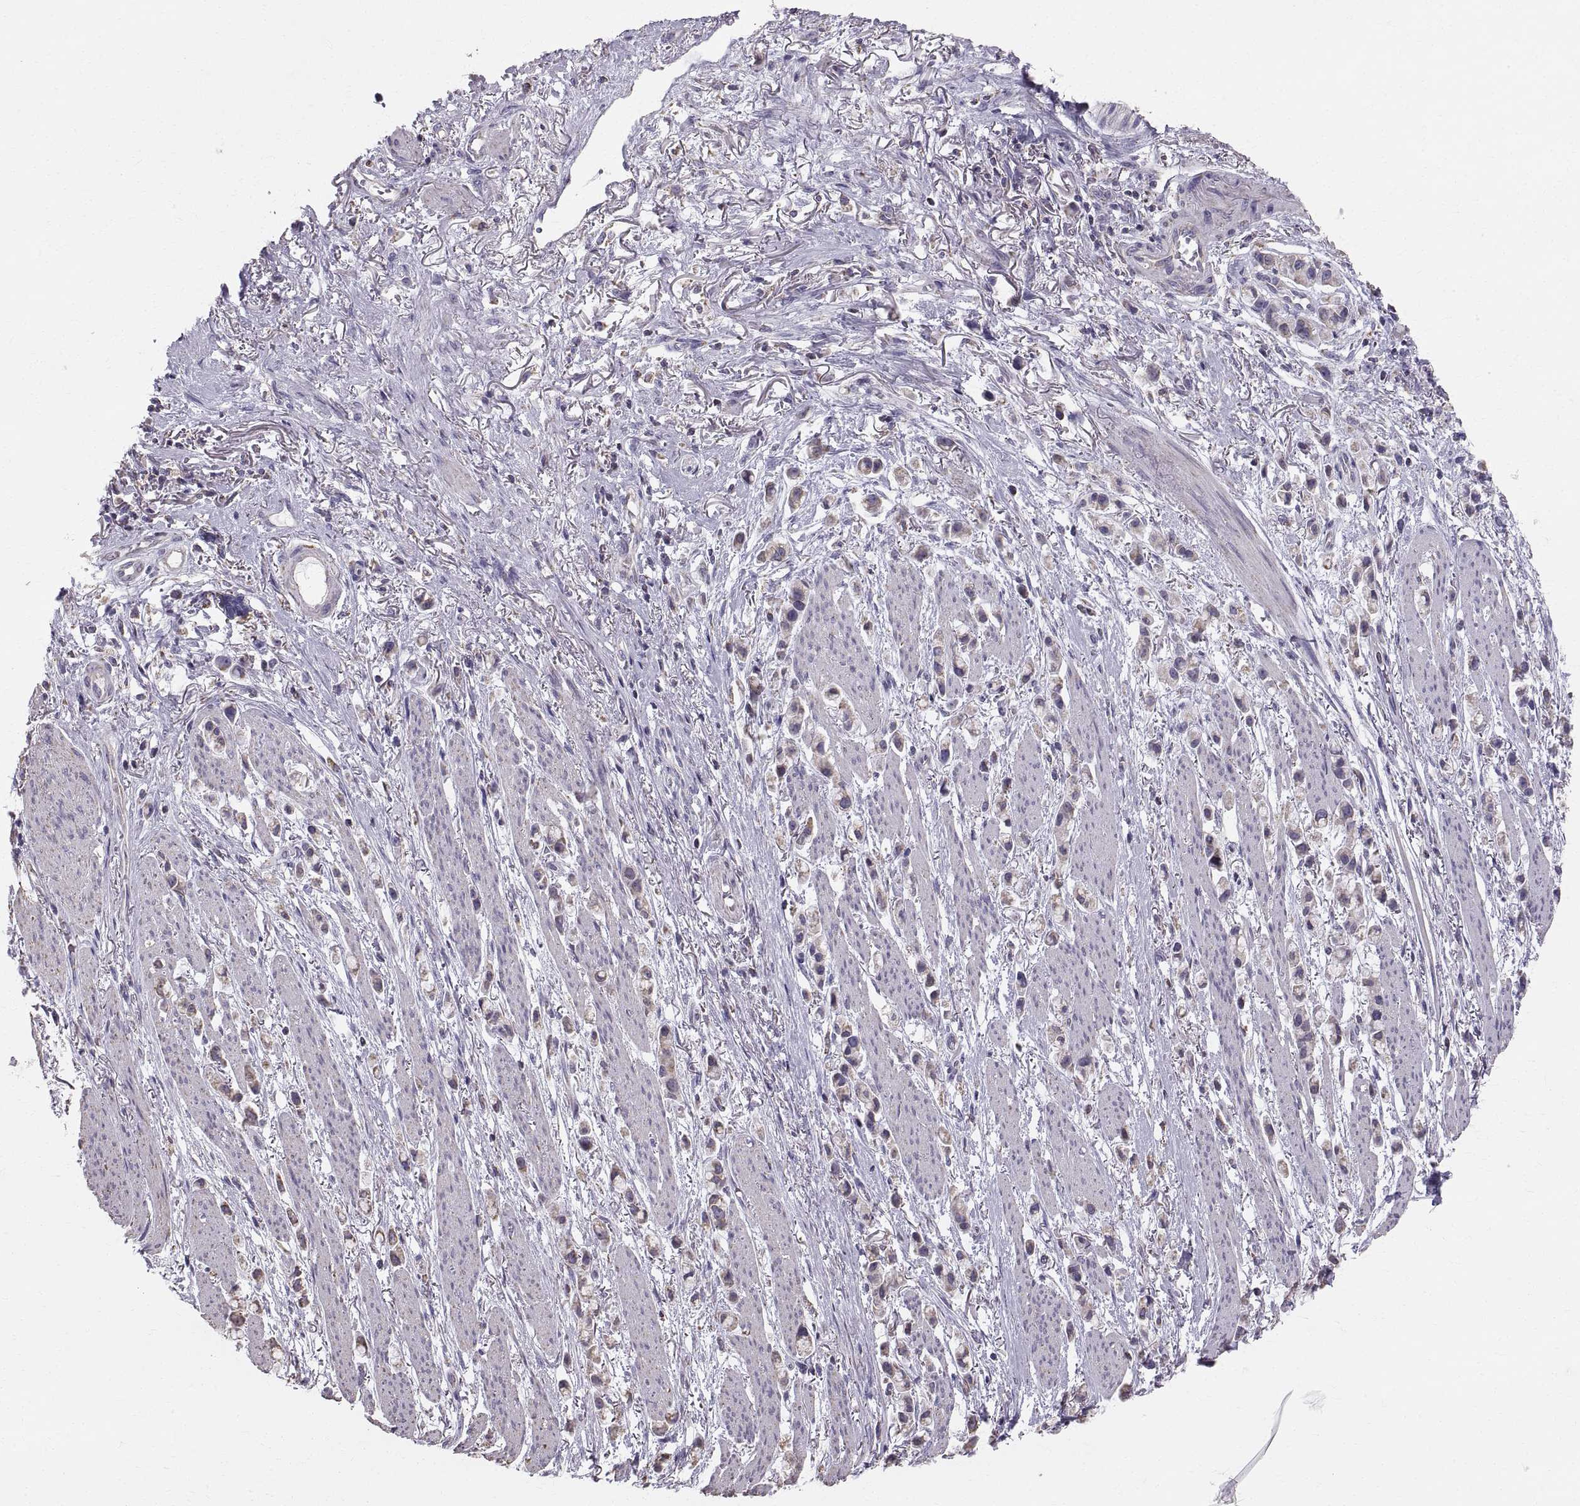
{"staining": {"intensity": "weak", "quantity": "<25%", "location": "cytoplasmic/membranous"}, "tissue": "stomach cancer", "cell_type": "Tumor cells", "image_type": "cancer", "snomed": [{"axis": "morphology", "description": "Adenocarcinoma, NOS"}, {"axis": "topography", "description": "Stomach"}], "caption": "Stomach cancer was stained to show a protein in brown. There is no significant positivity in tumor cells.", "gene": "STMND1", "patient": {"sex": "female", "age": 81}}